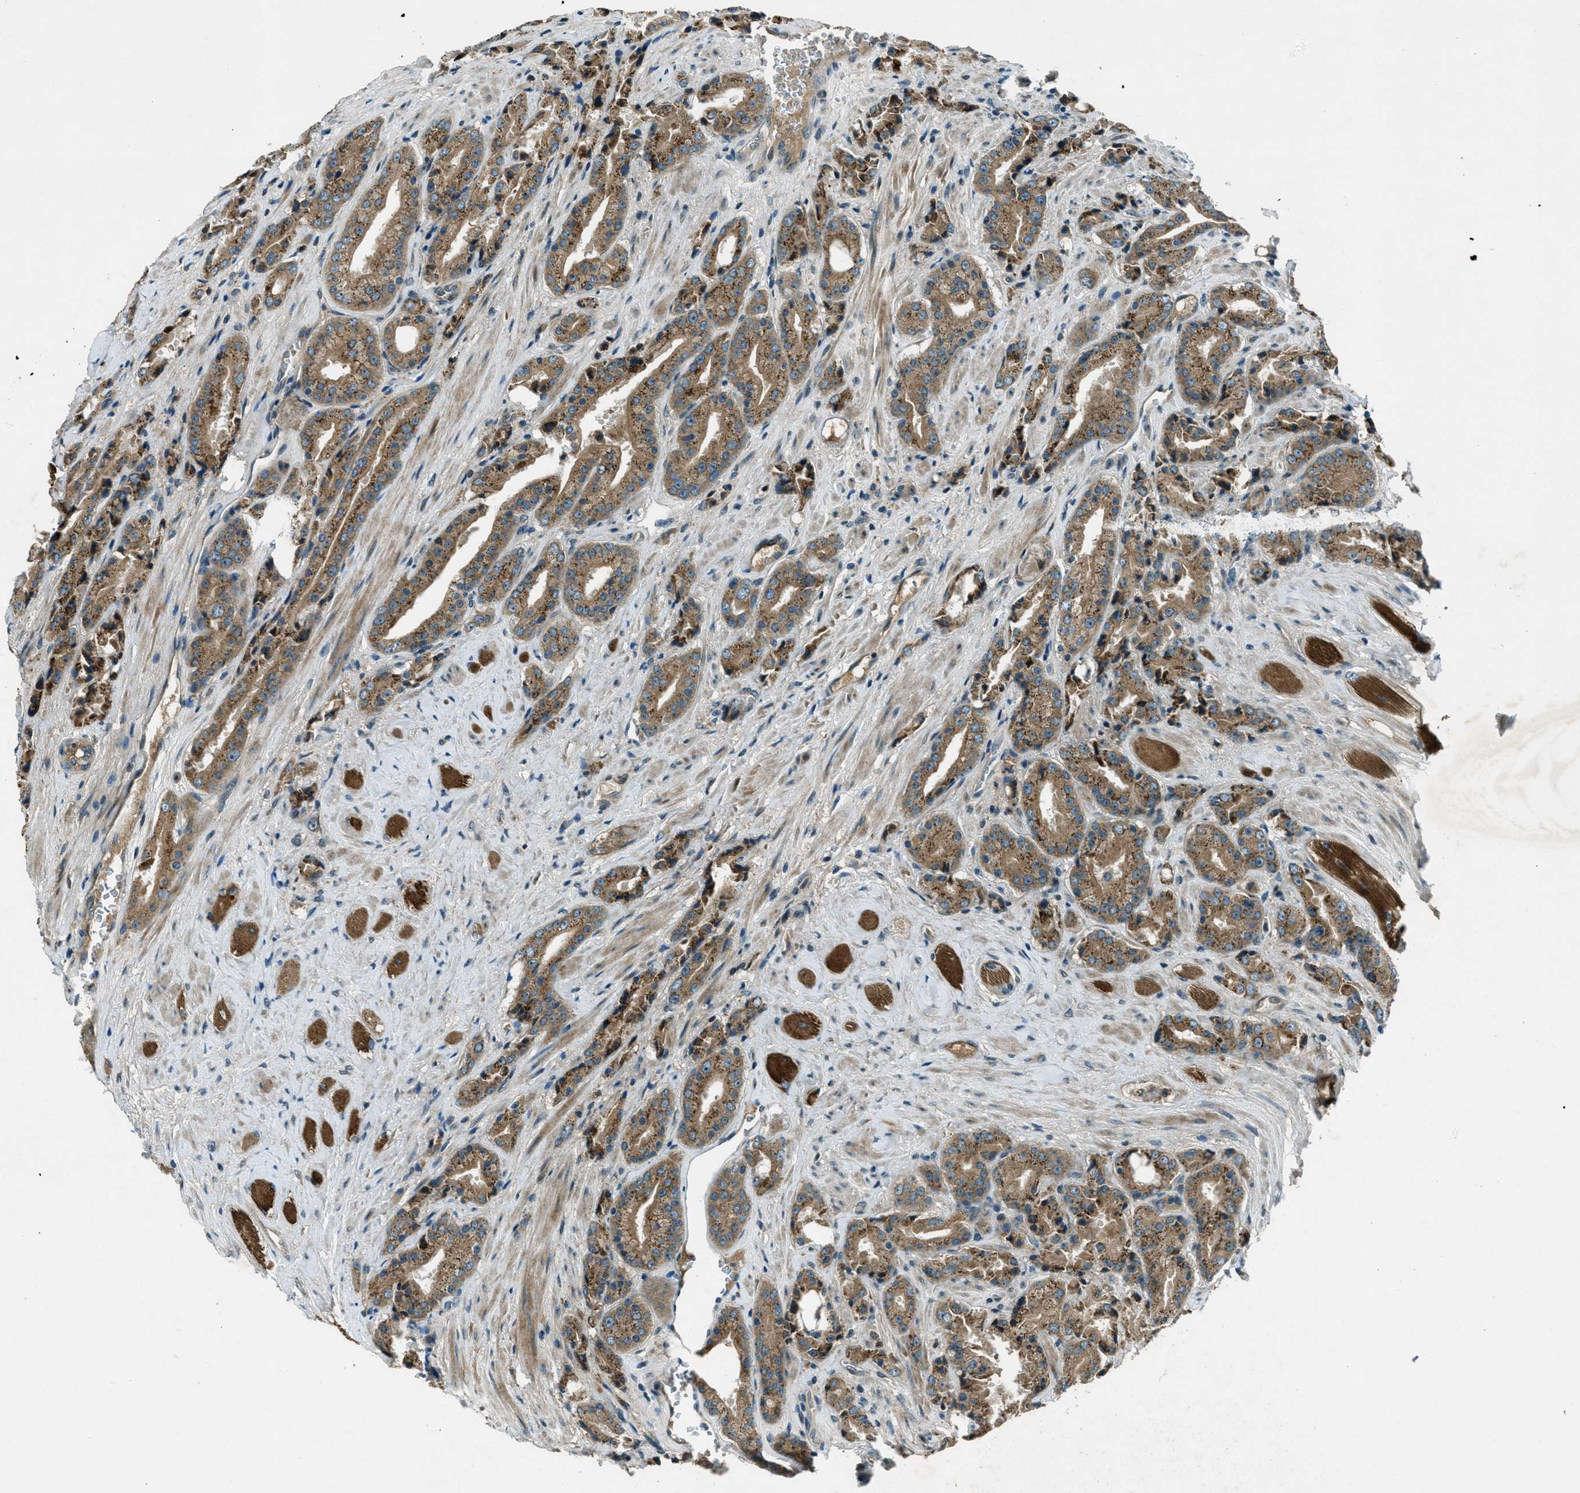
{"staining": {"intensity": "moderate", "quantity": "25%-75%", "location": "cytoplasmic/membranous"}, "tissue": "prostate cancer", "cell_type": "Tumor cells", "image_type": "cancer", "snomed": [{"axis": "morphology", "description": "Adenocarcinoma, High grade"}, {"axis": "topography", "description": "Prostate"}], "caption": "Tumor cells display moderate cytoplasmic/membranous staining in approximately 25%-75% of cells in prostate high-grade adenocarcinoma. (IHC, brightfield microscopy, high magnification).", "gene": "STK11", "patient": {"sex": "male", "age": 71}}